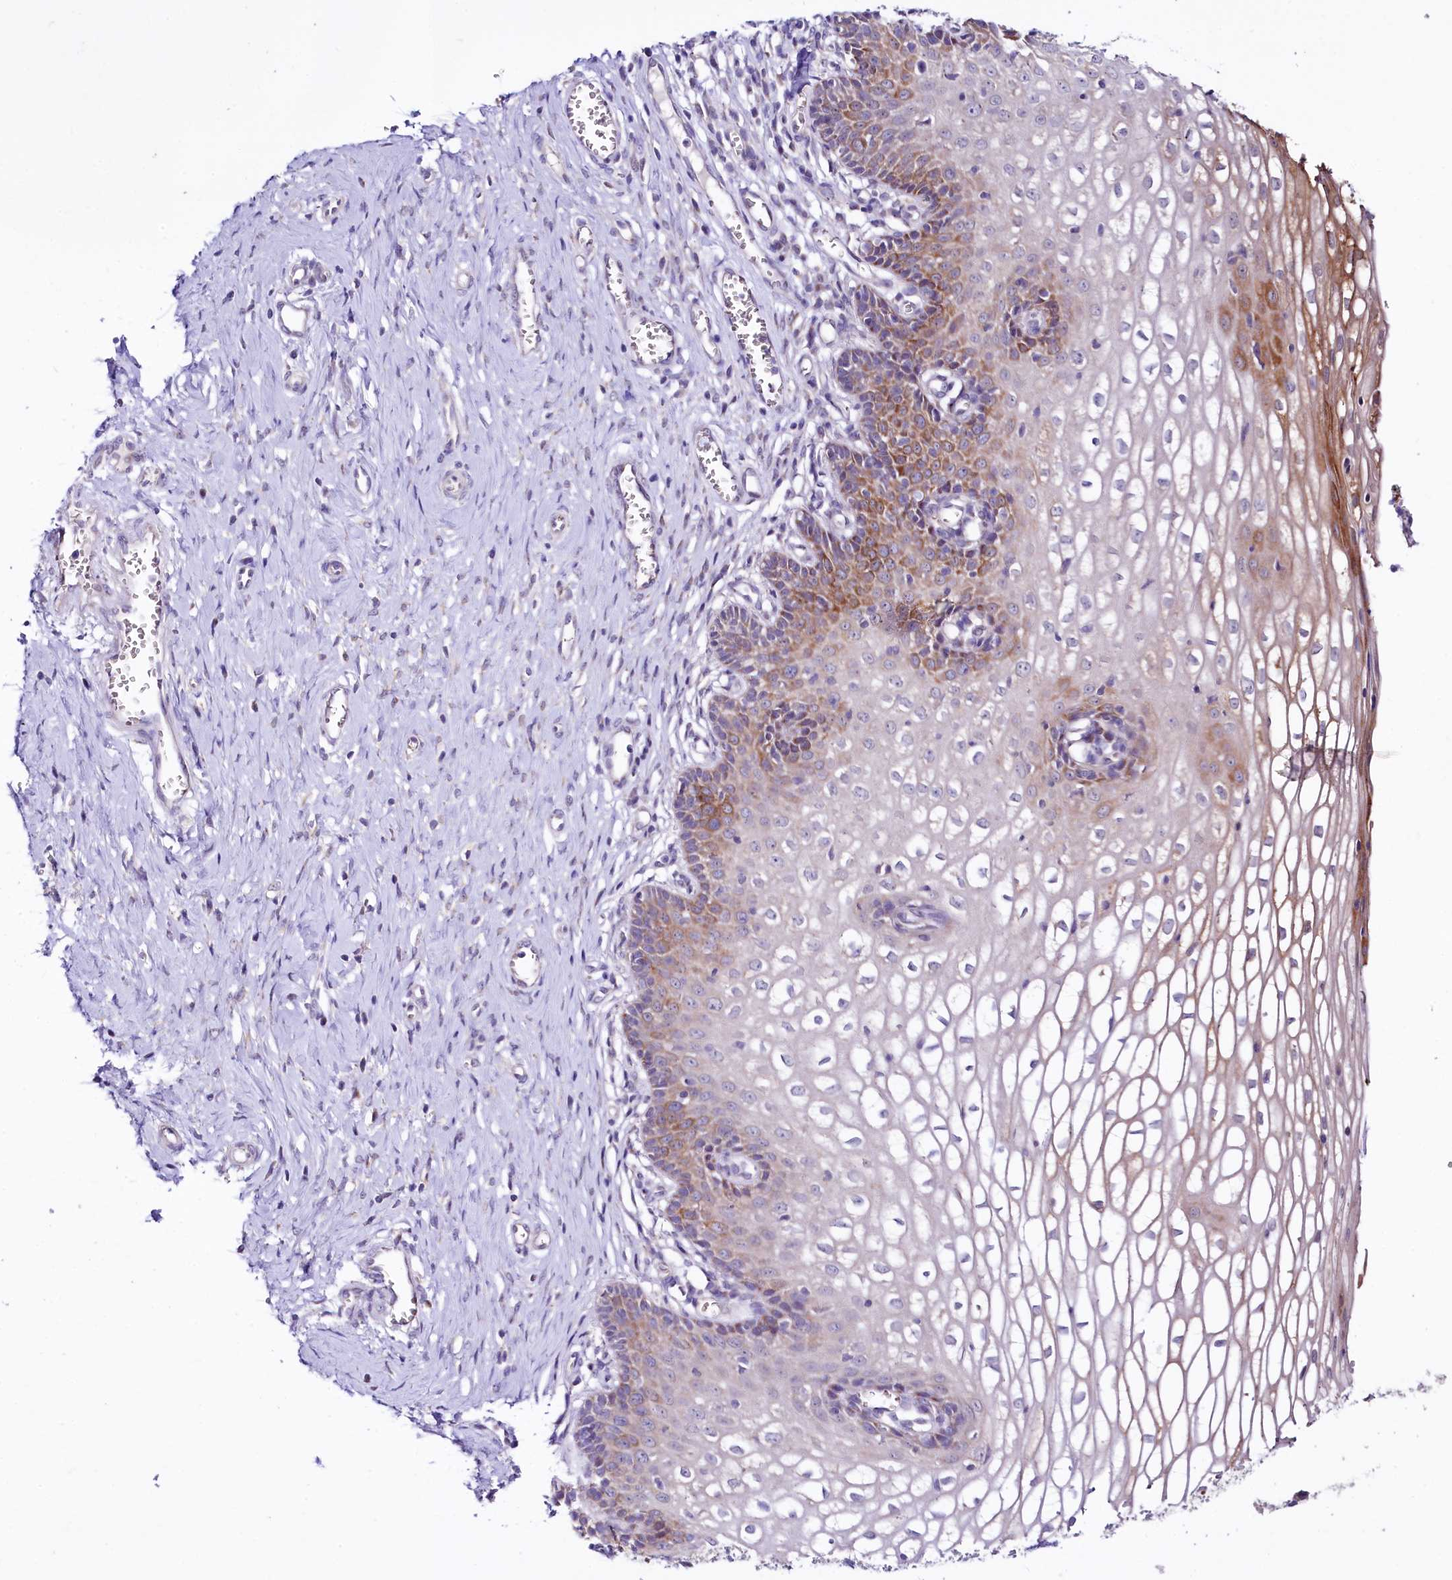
{"staining": {"intensity": "moderate", "quantity": "<25%", "location": "cytoplasmic/membranous"}, "tissue": "cervix", "cell_type": "Glandular cells", "image_type": "normal", "snomed": [{"axis": "morphology", "description": "Normal tissue, NOS"}, {"axis": "morphology", "description": "Adenocarcinoma, NOS"}, {"axis": "topography", "description": "Cervix"}], "caption": "A micrograph of human cervix stained for a protein demonstrates moderate cytoplasmic/membranous brown staining in glandular cells.", "gene": "CEP295", "patient": {"sex": "female", "age": 29}}